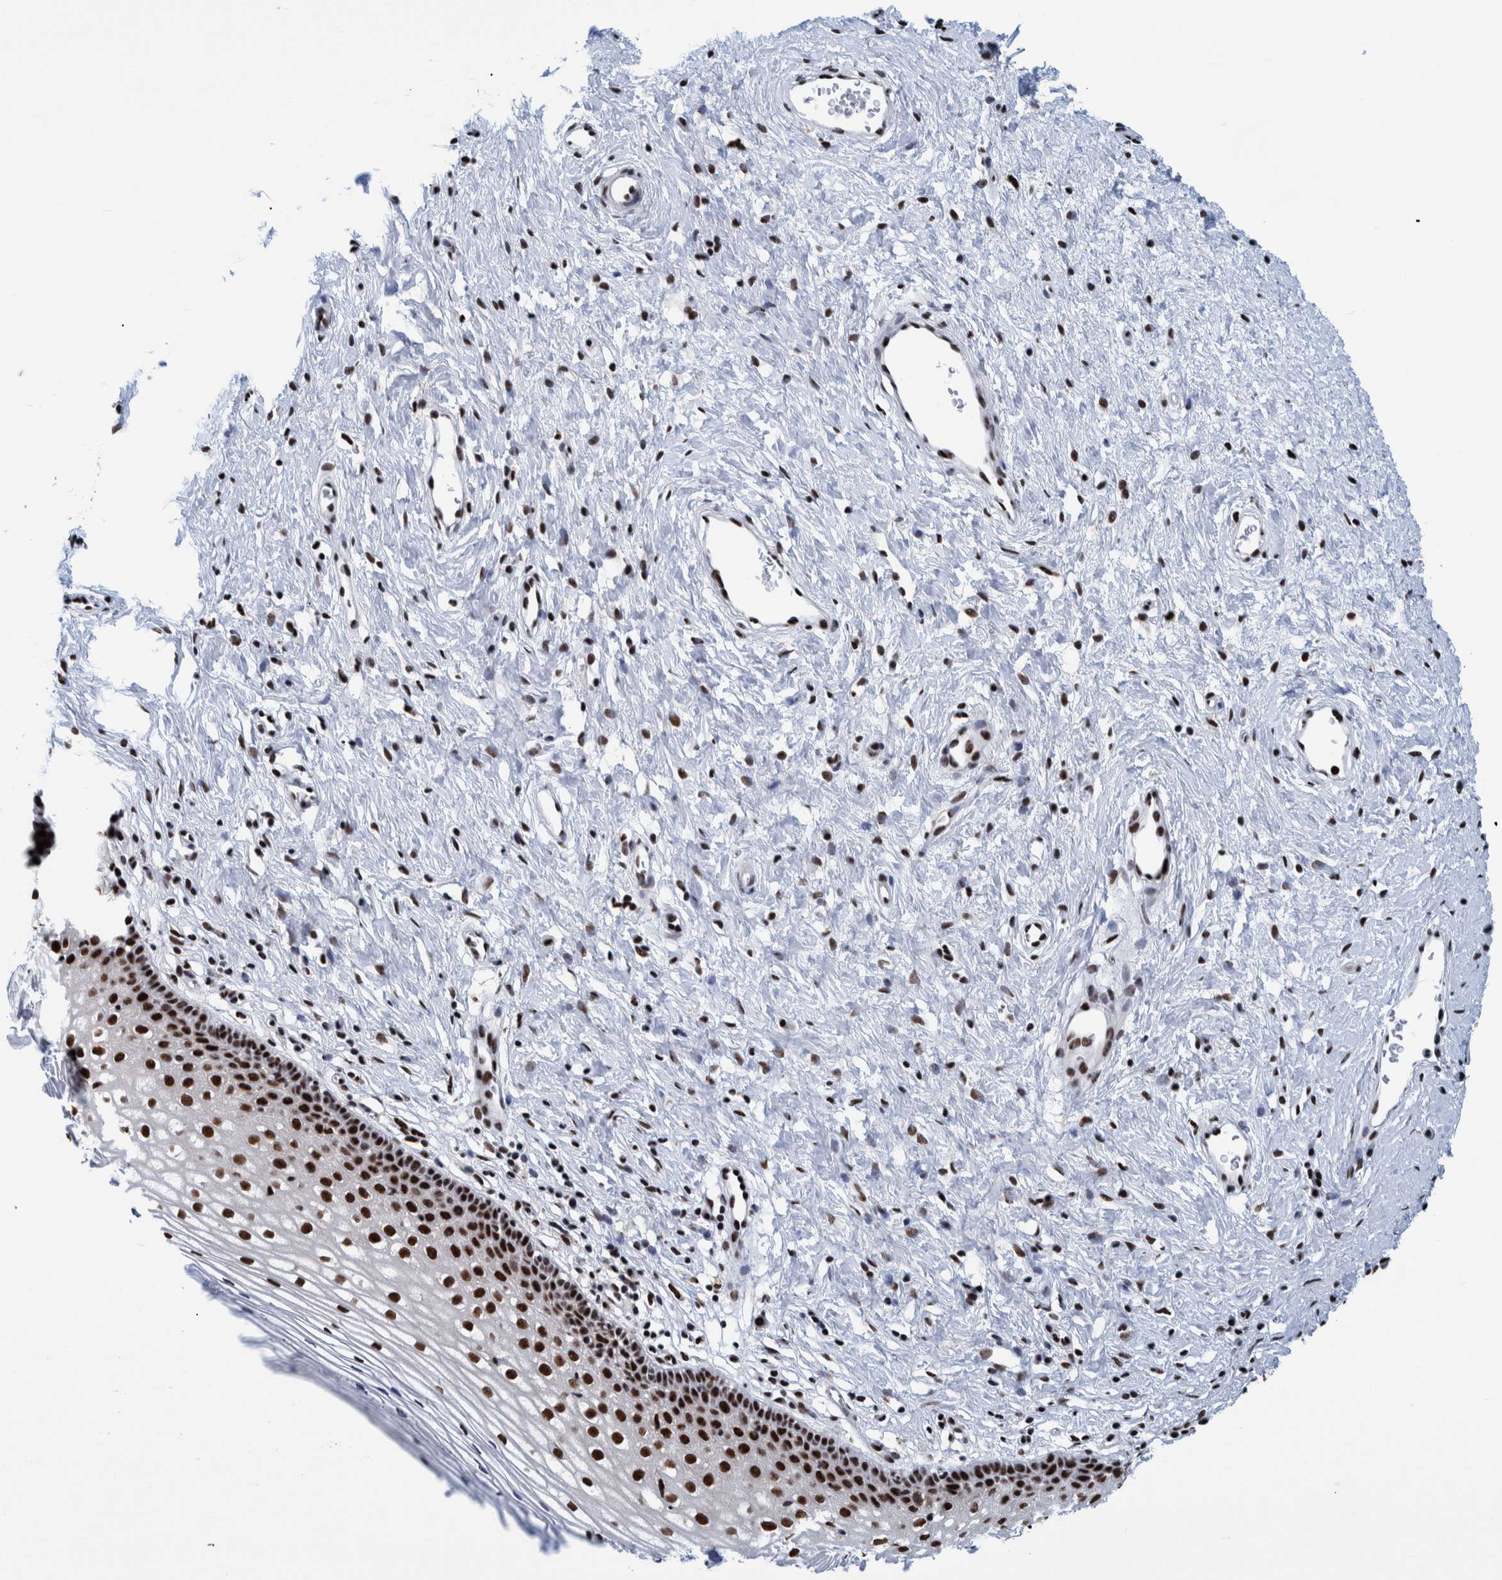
{"staining": {"intensity": "strong", "quantity": ">75%", "location": "nuclear"}, "tissue": "cervix", "cell_type": "Glandular cells", "image_type": "normal", "snomed": [{"axis": "morphology", "description": "Normal tissue, NOS"}, {"axis": "topography", "description": "Cervix"}], "caption": "A photomicrograph of human cervix stained for a protein shows strong nuclear brown staining in glandular cells. (Stains: DAB (3,3'-diaminobenzidine) in brown, nuclei in blue, Microscopy: brightfield microscopy at high magnification).", "gene": "EFTUD2", "patient": {"sex": "female", "age": 27}}